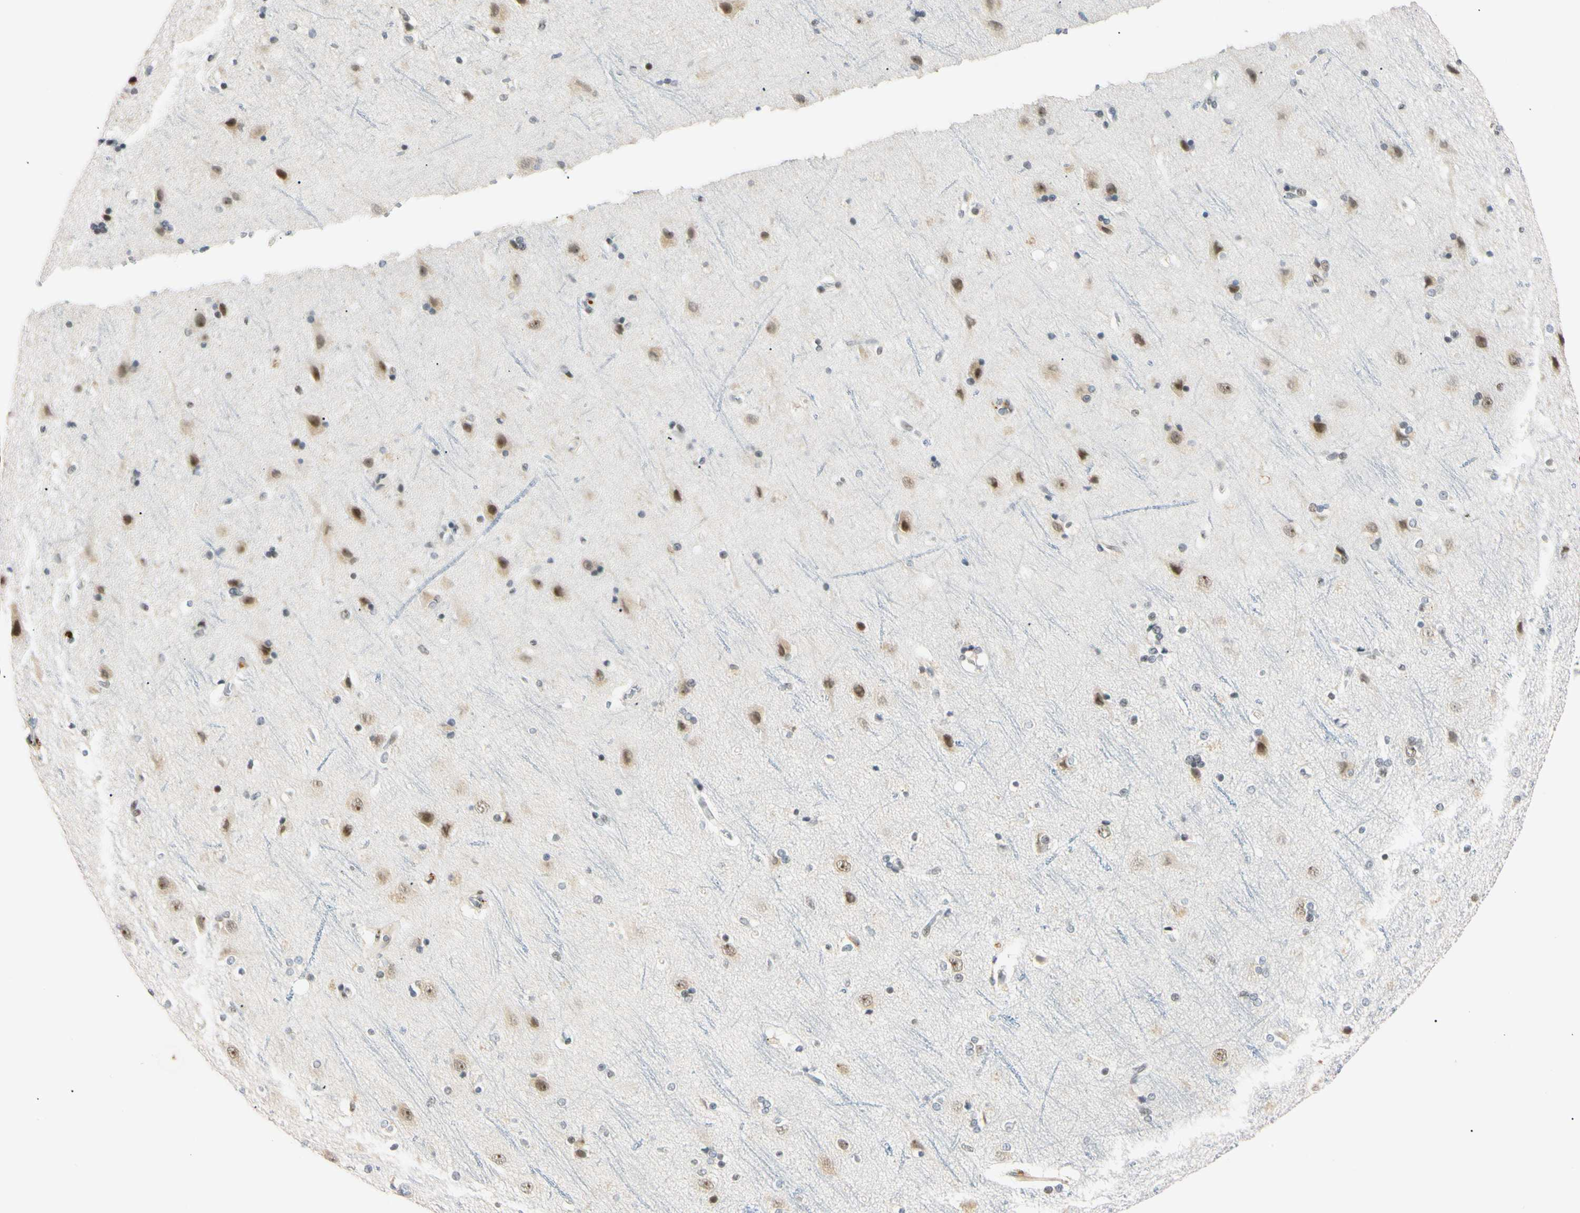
{"staining": {"intensity": "moderate", "quantity": ">75%", "location": "nuclear"}, "tissue": "cerebral cortex", "cell_type": "Endothelial cells", "image_type": "normal", "snomed": [{"axis": "morphology", "description": "Normal tissue, NOS"}, {"axis": "topography", "description": "Cerebral cortex"}], "caption": "This photomicrograph exhibits immunohistochemistry (IHC) staining of normal cerebral cortex, with medium moderate nuclear expression in about >75% of endothelial cells.", "gene": "ZNF134", "patient": {"sex": "female", "age": 54}}